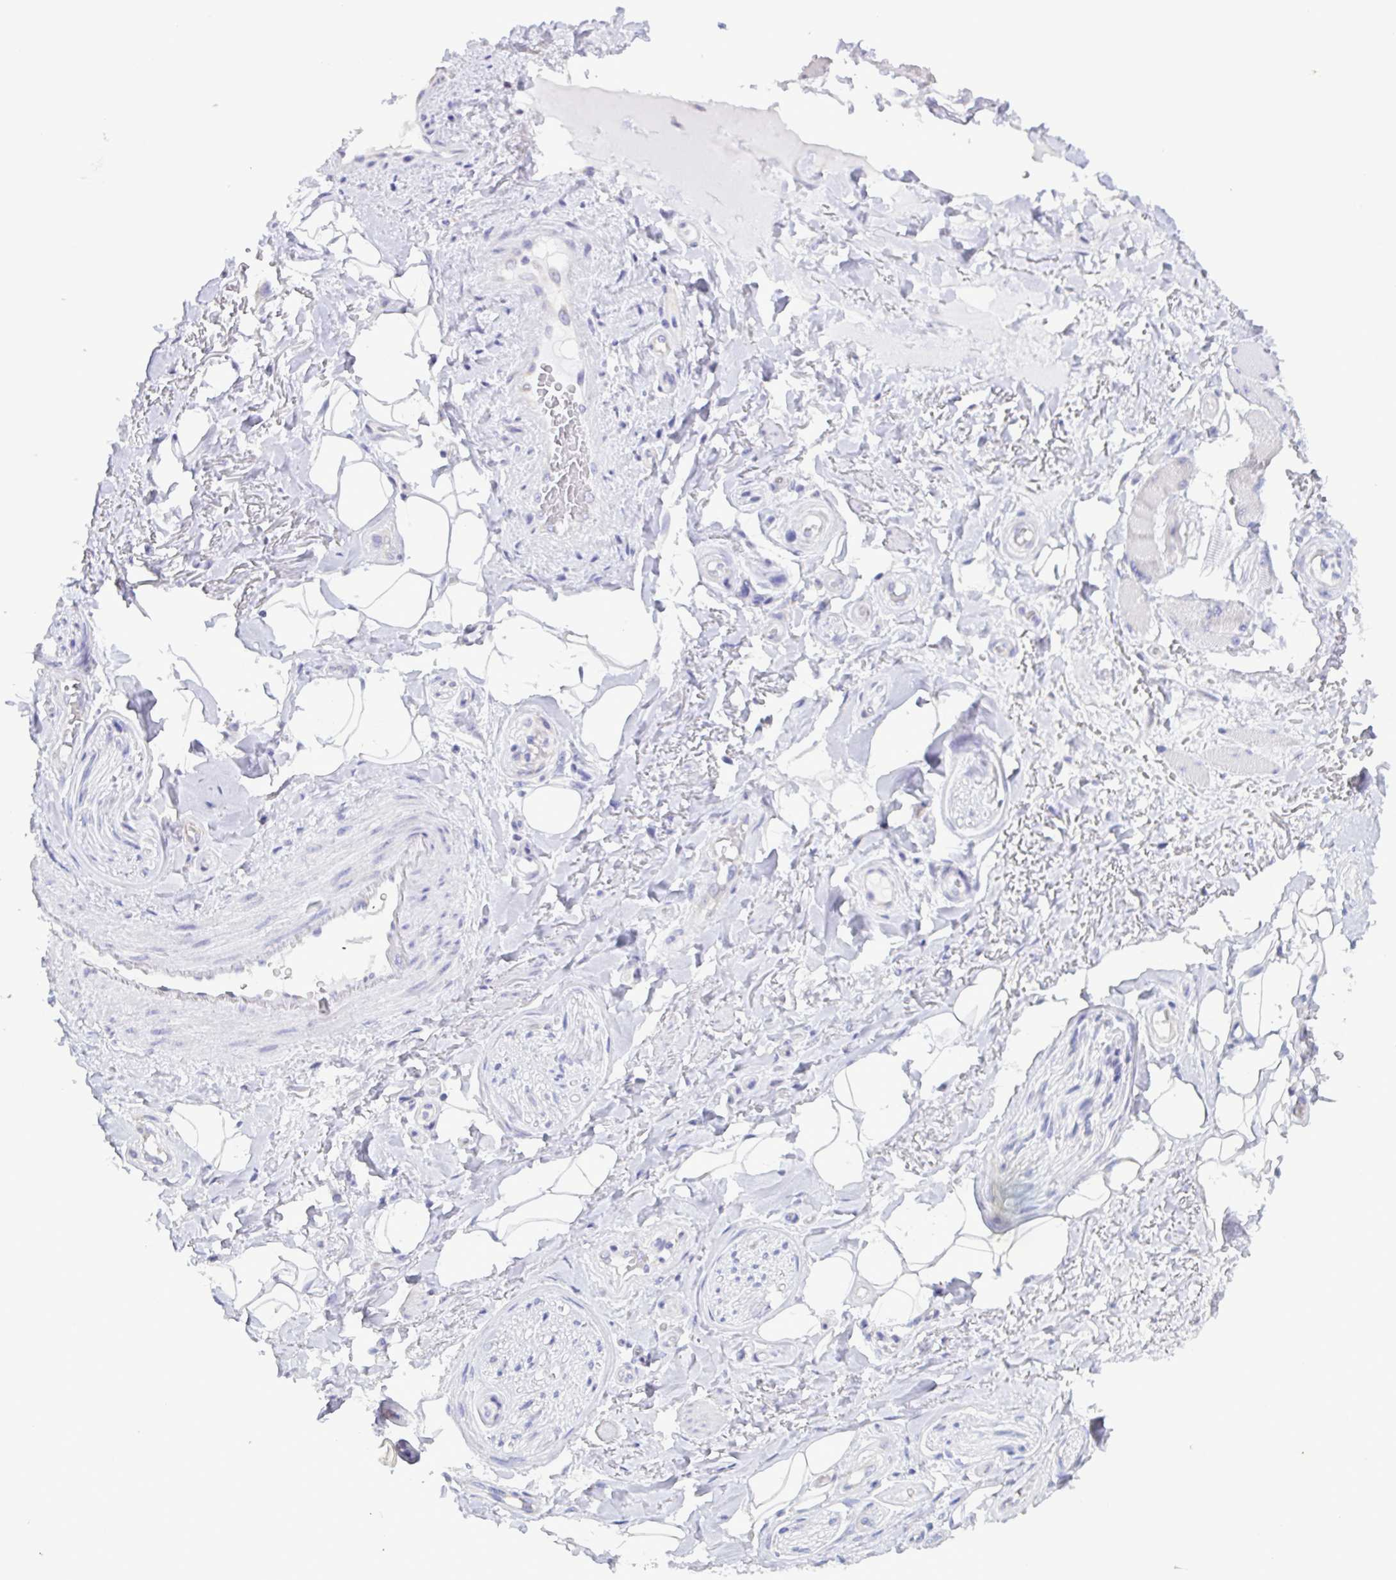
{"staining": {"intensity": "negative", "quantity": "none", "location": "none"}, "tissue": "adipose tissue", "cell_type": "Adipocytes", "image_type": "normal", "snomed": [{"axis": "morphology", "description": "Normal tissue, NOS"}, {"axis": "topography", "description": "Anal"}, {"axis": "topography", "description": "Peripheral nerve tissue"}], "caption": "High power microscopy image of an IHC histopathology image of unremarkable adipose tissue, revealing no significant positivity in adipocytes. (Stains: DAB (3,3'-diaminobenzidine) IHC with hematoxylin counter stain, Microscopy: brightfield microscopy at high magnification).", "gene": "TNNI3", "patient": {"sex": "male", "age": 53}}